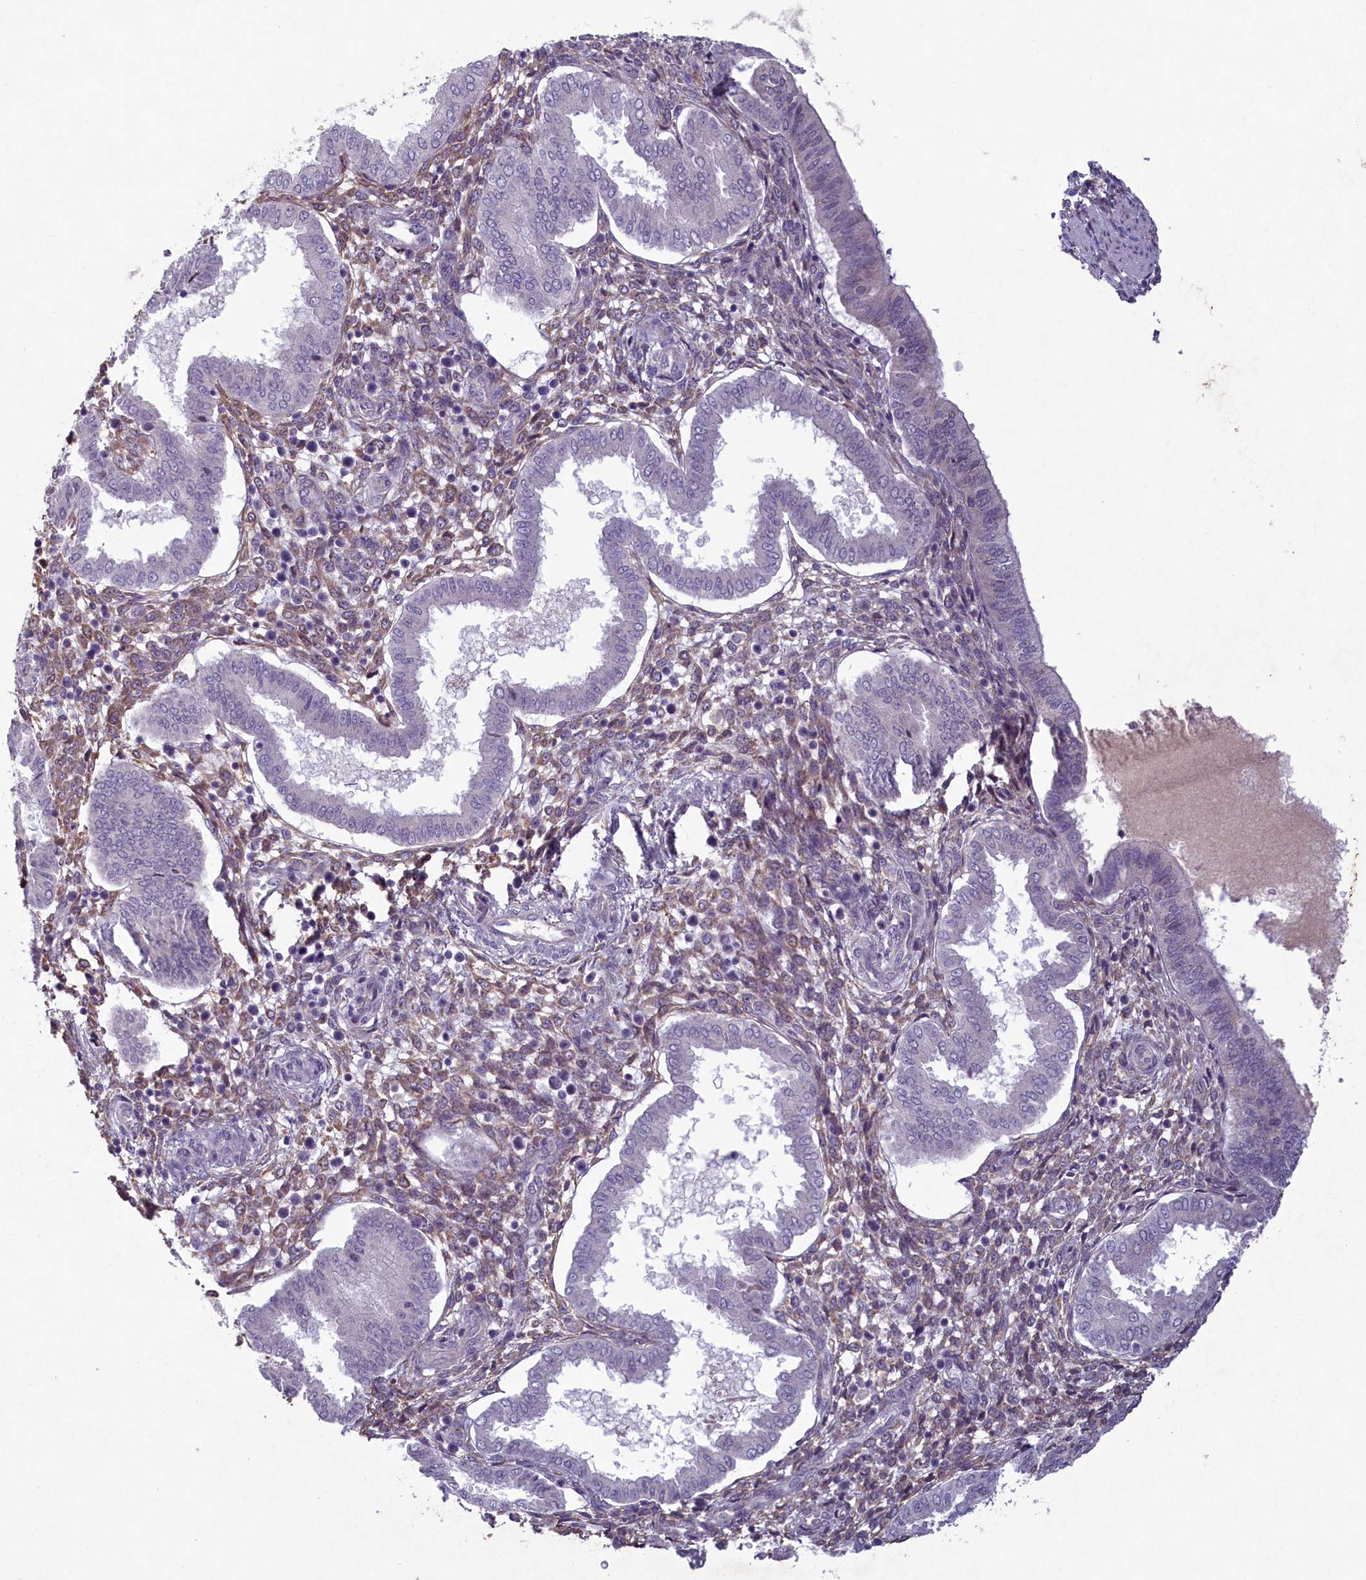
{"staining": {"intensity": "moderate", "quantity": "25%-75%", "location": "cytoplasmic/membranous"}, "tissue": "endometrium", "cell_type": "Cells in endometrial stroma", "image_type": "normal", "snomed": [{"axis": "morphology", "description": "Normal tissue, NOS"}, {"axis": "topography", "description": "Endometrium"}], "caption": "Benign endometrium shows moderate cytoplasmic/membranous positivity in approximately 25%-75% of cells in endometrial stroma Nuclei are stained in blue..", "gene": "PLEKHG6", "patient": {"sex": "female", "age": 24}}